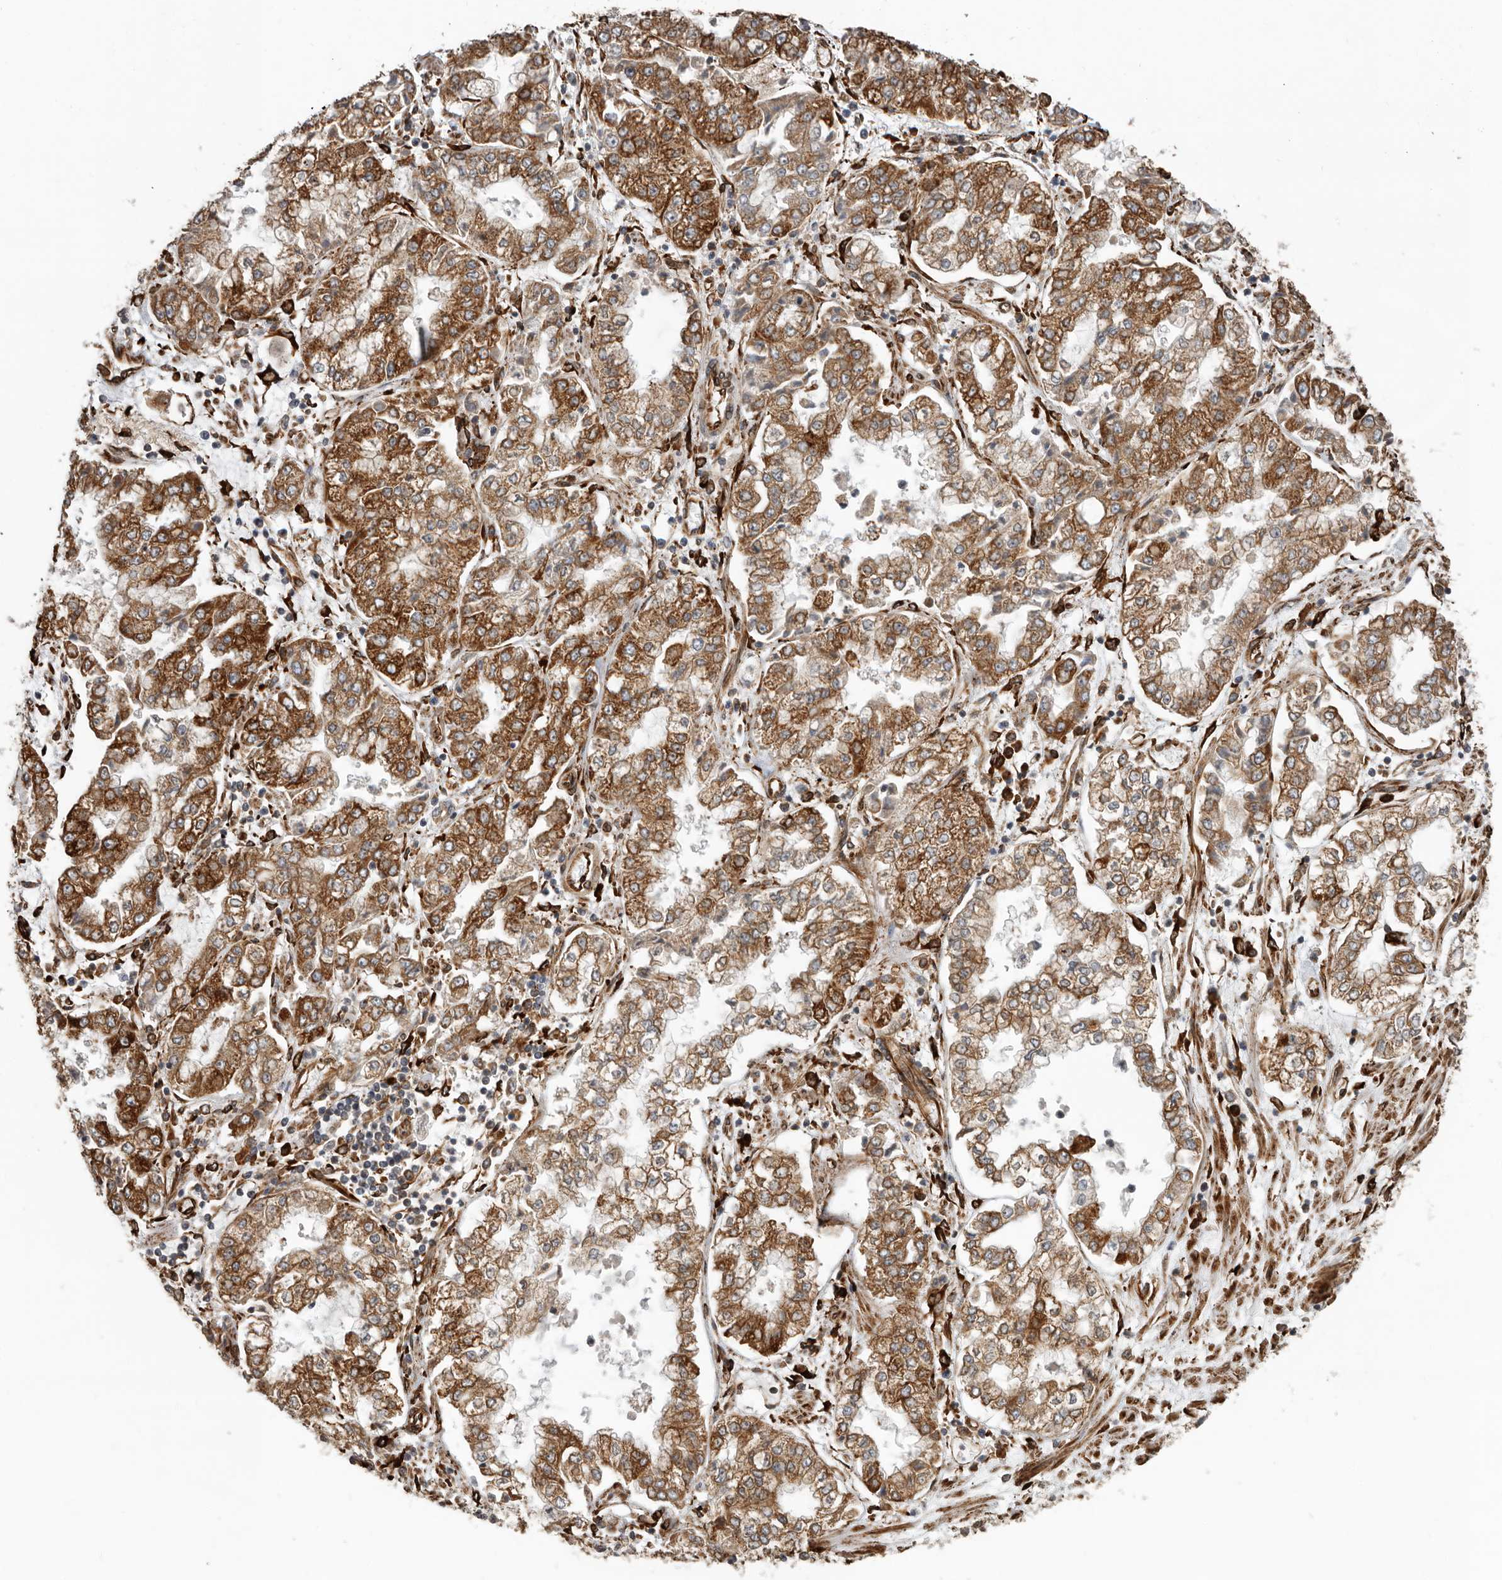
{"staining": {"intensity": "strong", "quantity": ">75%", "location": "cytoplasmic/membranous"}, "tissue": "stomach cancer", "cell_type": "Tumor cells", "image_type": "cancer", "snomed": [{"axis": "morphology", "description": "Adenocarcinoma, NOS"}, {"axis": "topography", "description": "Stomach"}], "caption": "This micrograph exhibits stomach adenocarcinoma stained with immunohistochemistry to label a protein in brown. The cytoplasmic/membranous of tumor cells show strong positivity for the protein. Nuclei are counter-stained blue.", "gene": "CEP350", "patient": {"sex": "male", "age": 76}}